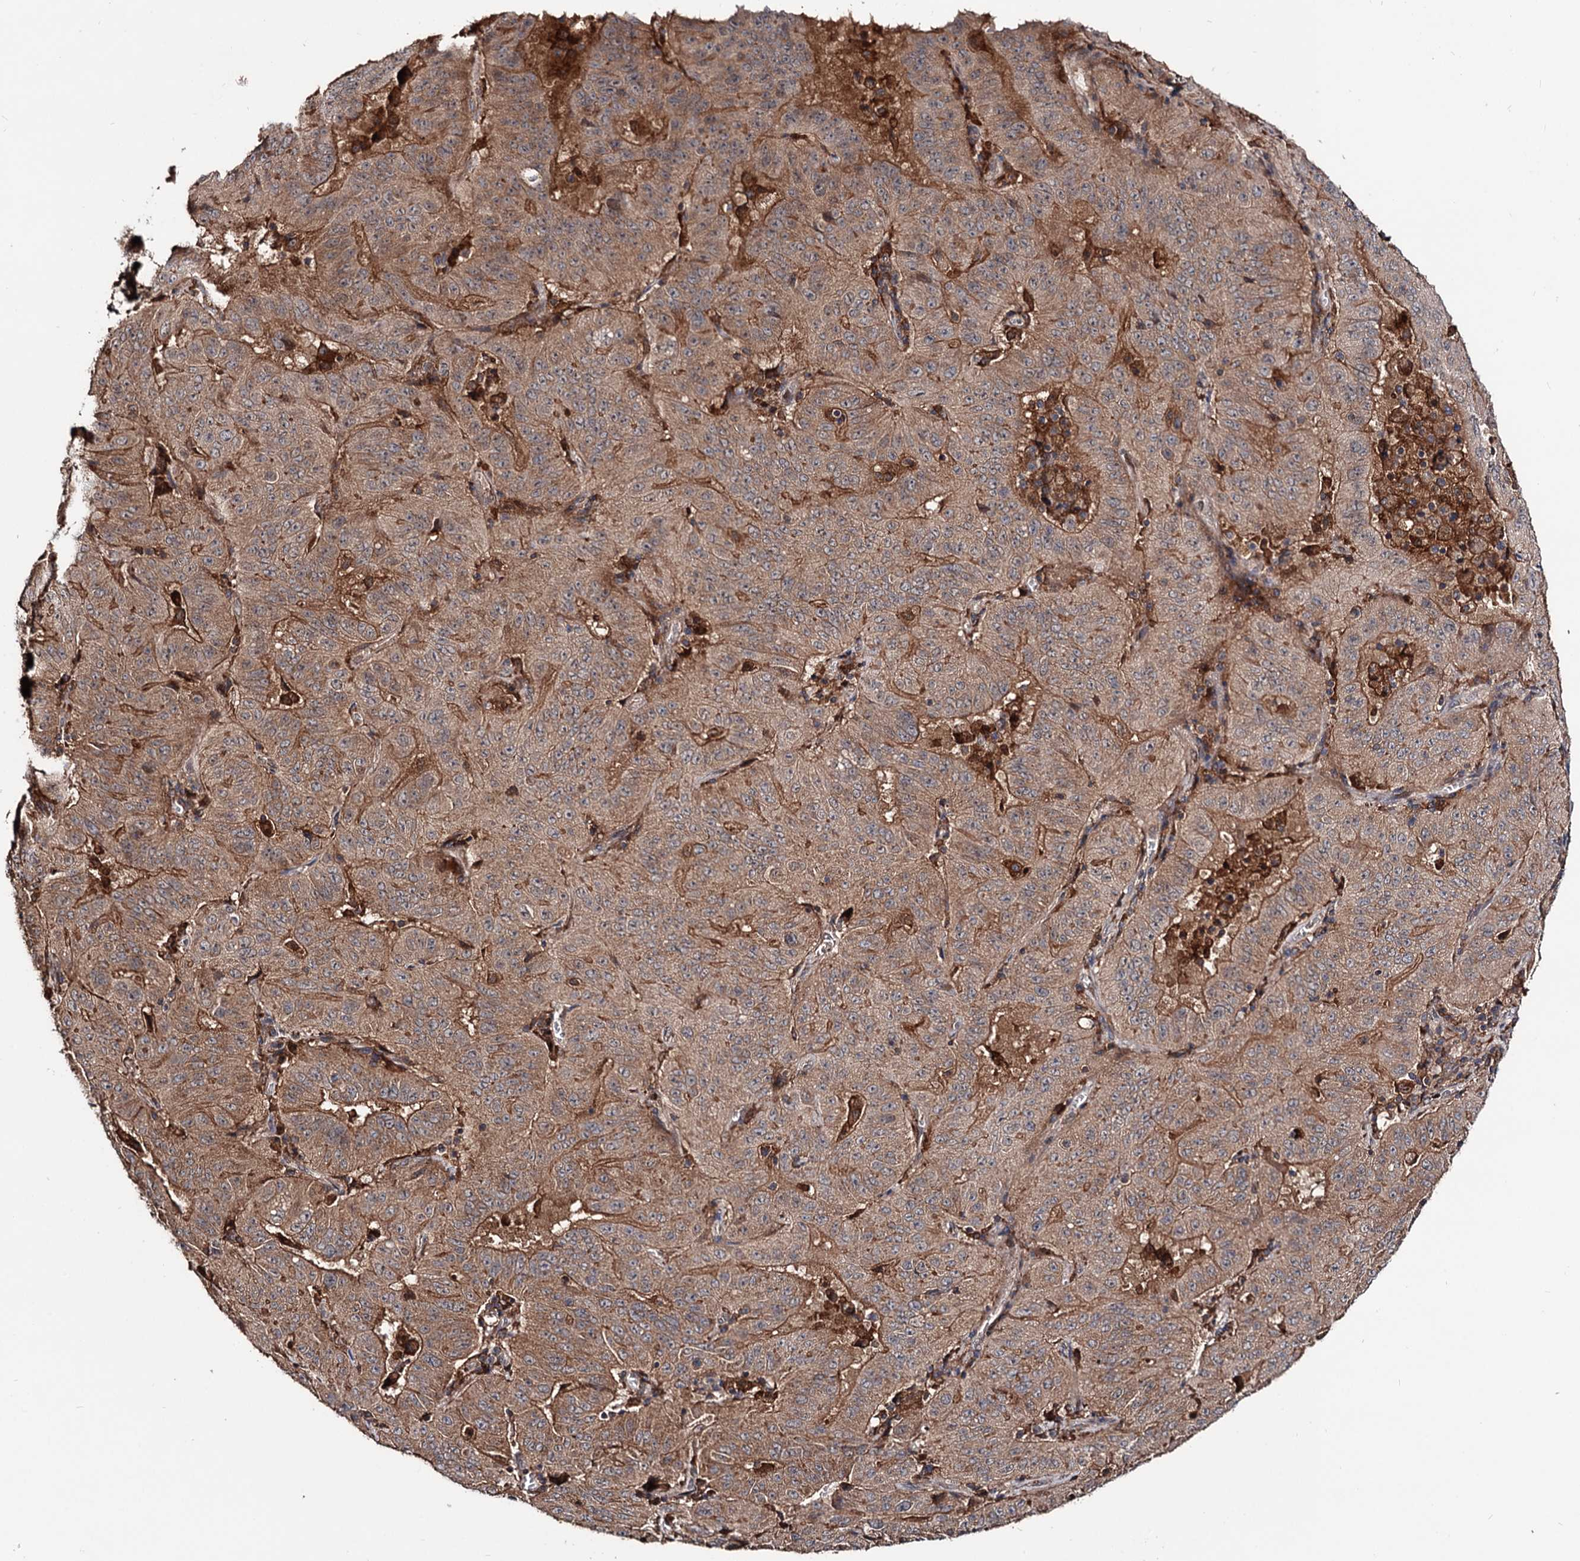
{"staining": {"intensity": "moderate", "quantity": ">75%", "location": "cytoplasmic/membranous"}, "tissue": "pancreatic cancer", "cell_type": "Tumor cells", "image_type": "cancer", "snomed": [{"axis": "morphology", "description": "Adenocarcinoma, NOS"}, {"axis": "topography", "description": "Pancreas"}], "caption": "Human pancreatic adenocarcinoma stained for a protein (brown) reveals moderate cytoplasmic/membranous positive staining in about >75% of tumor cells.", "gene": "GRIP1", "patient": {"sex": "male", "age": 63}}